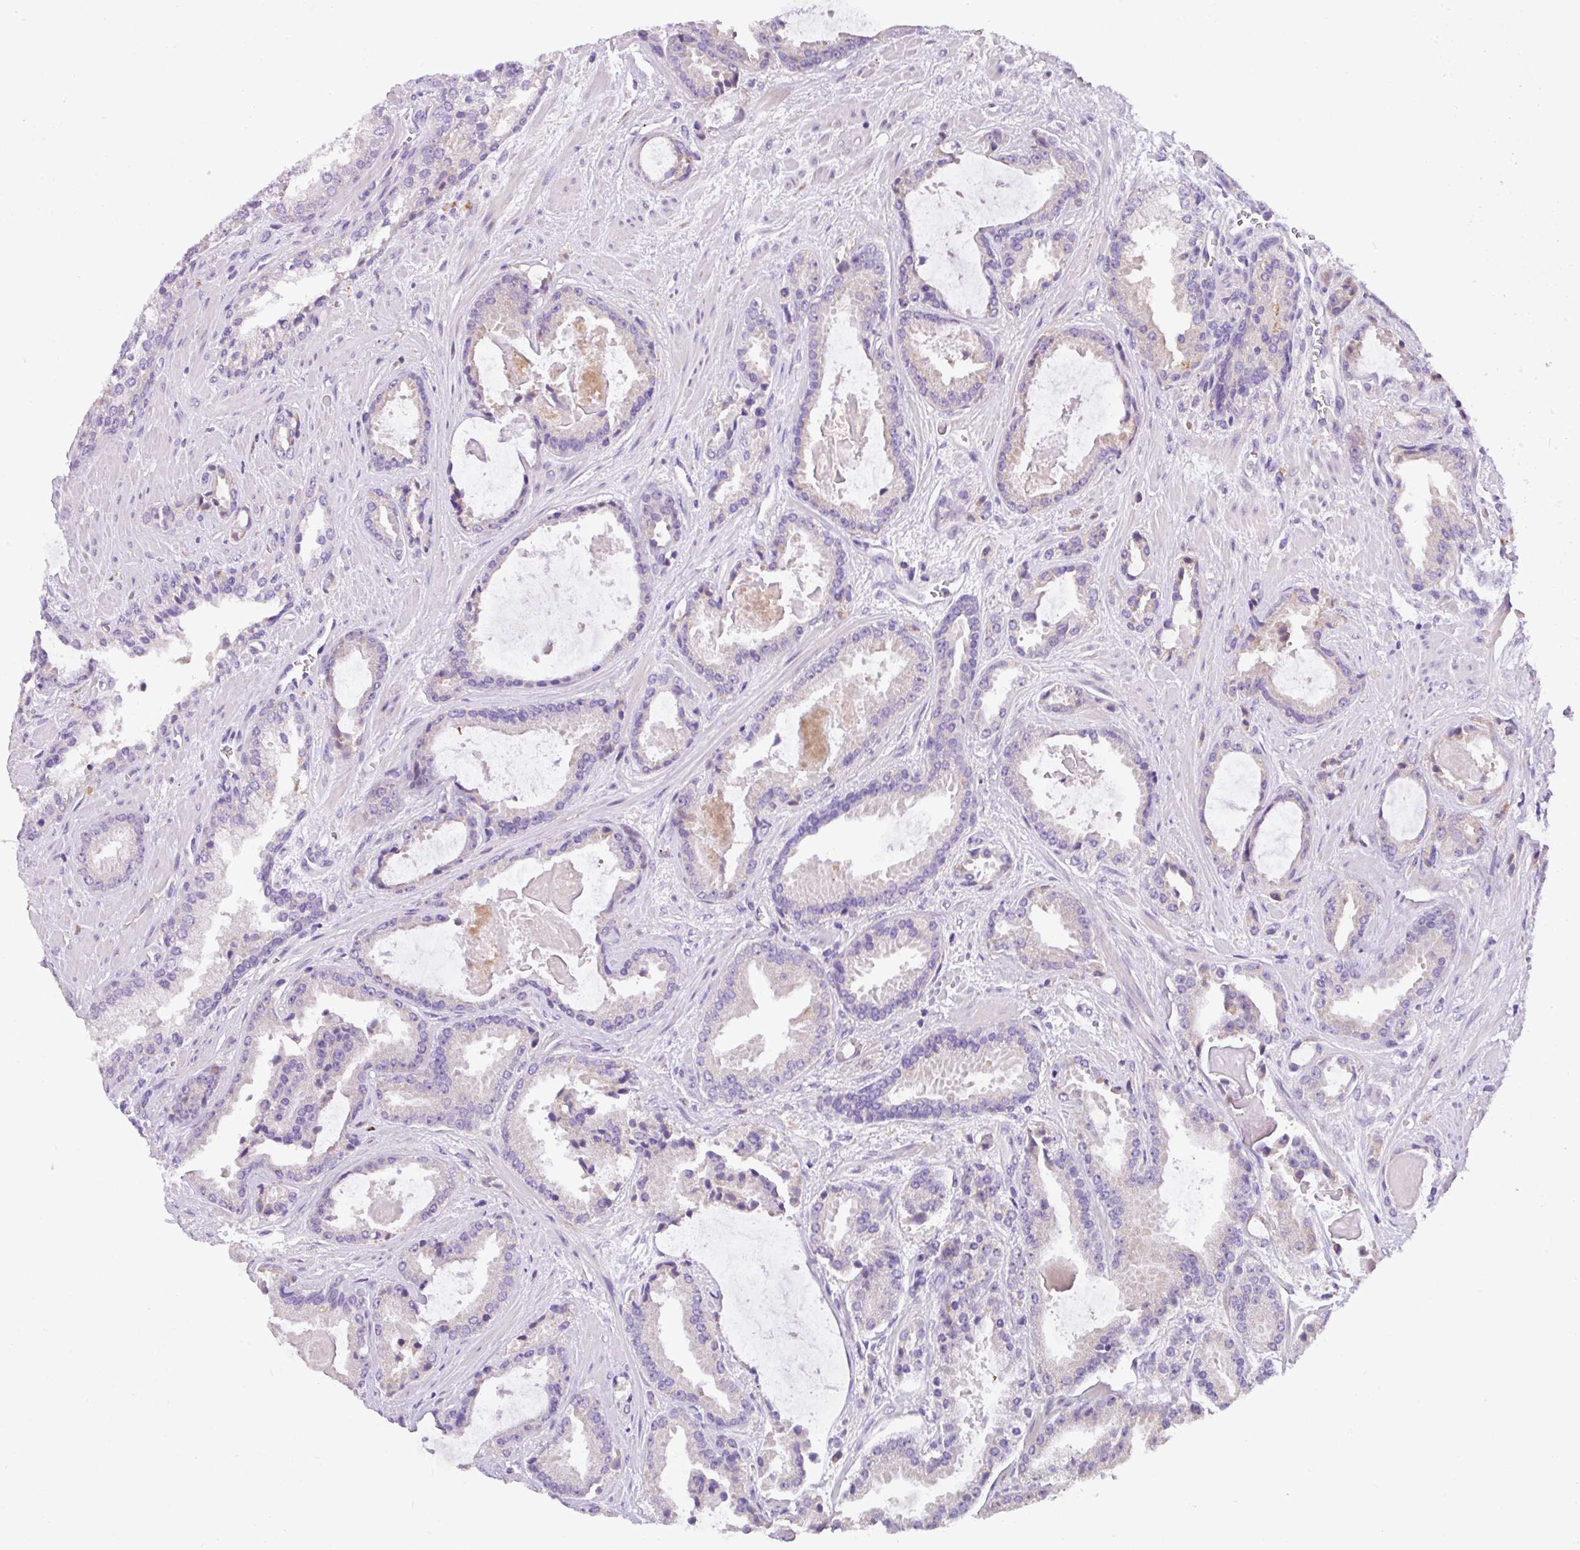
{"staining": {"intensity": "negative", "quantity": "none", "location": "none"}, "tissue": "prostate cancer", "cell_type": "Tumor cells", "image_type": "cancer", "snomed": [{"axis": "morphology", "description": "Adenocarcinoma, Low grade"}, {"axis": "topography", "description": "Prostate"}], "caption": "The micrograph displays no significant staining in tumor cells of prostate cancer (low-grade adenocarcinoma).", "gene": "ANXA2R", "patient": {"sex": "male", "age": 62}}